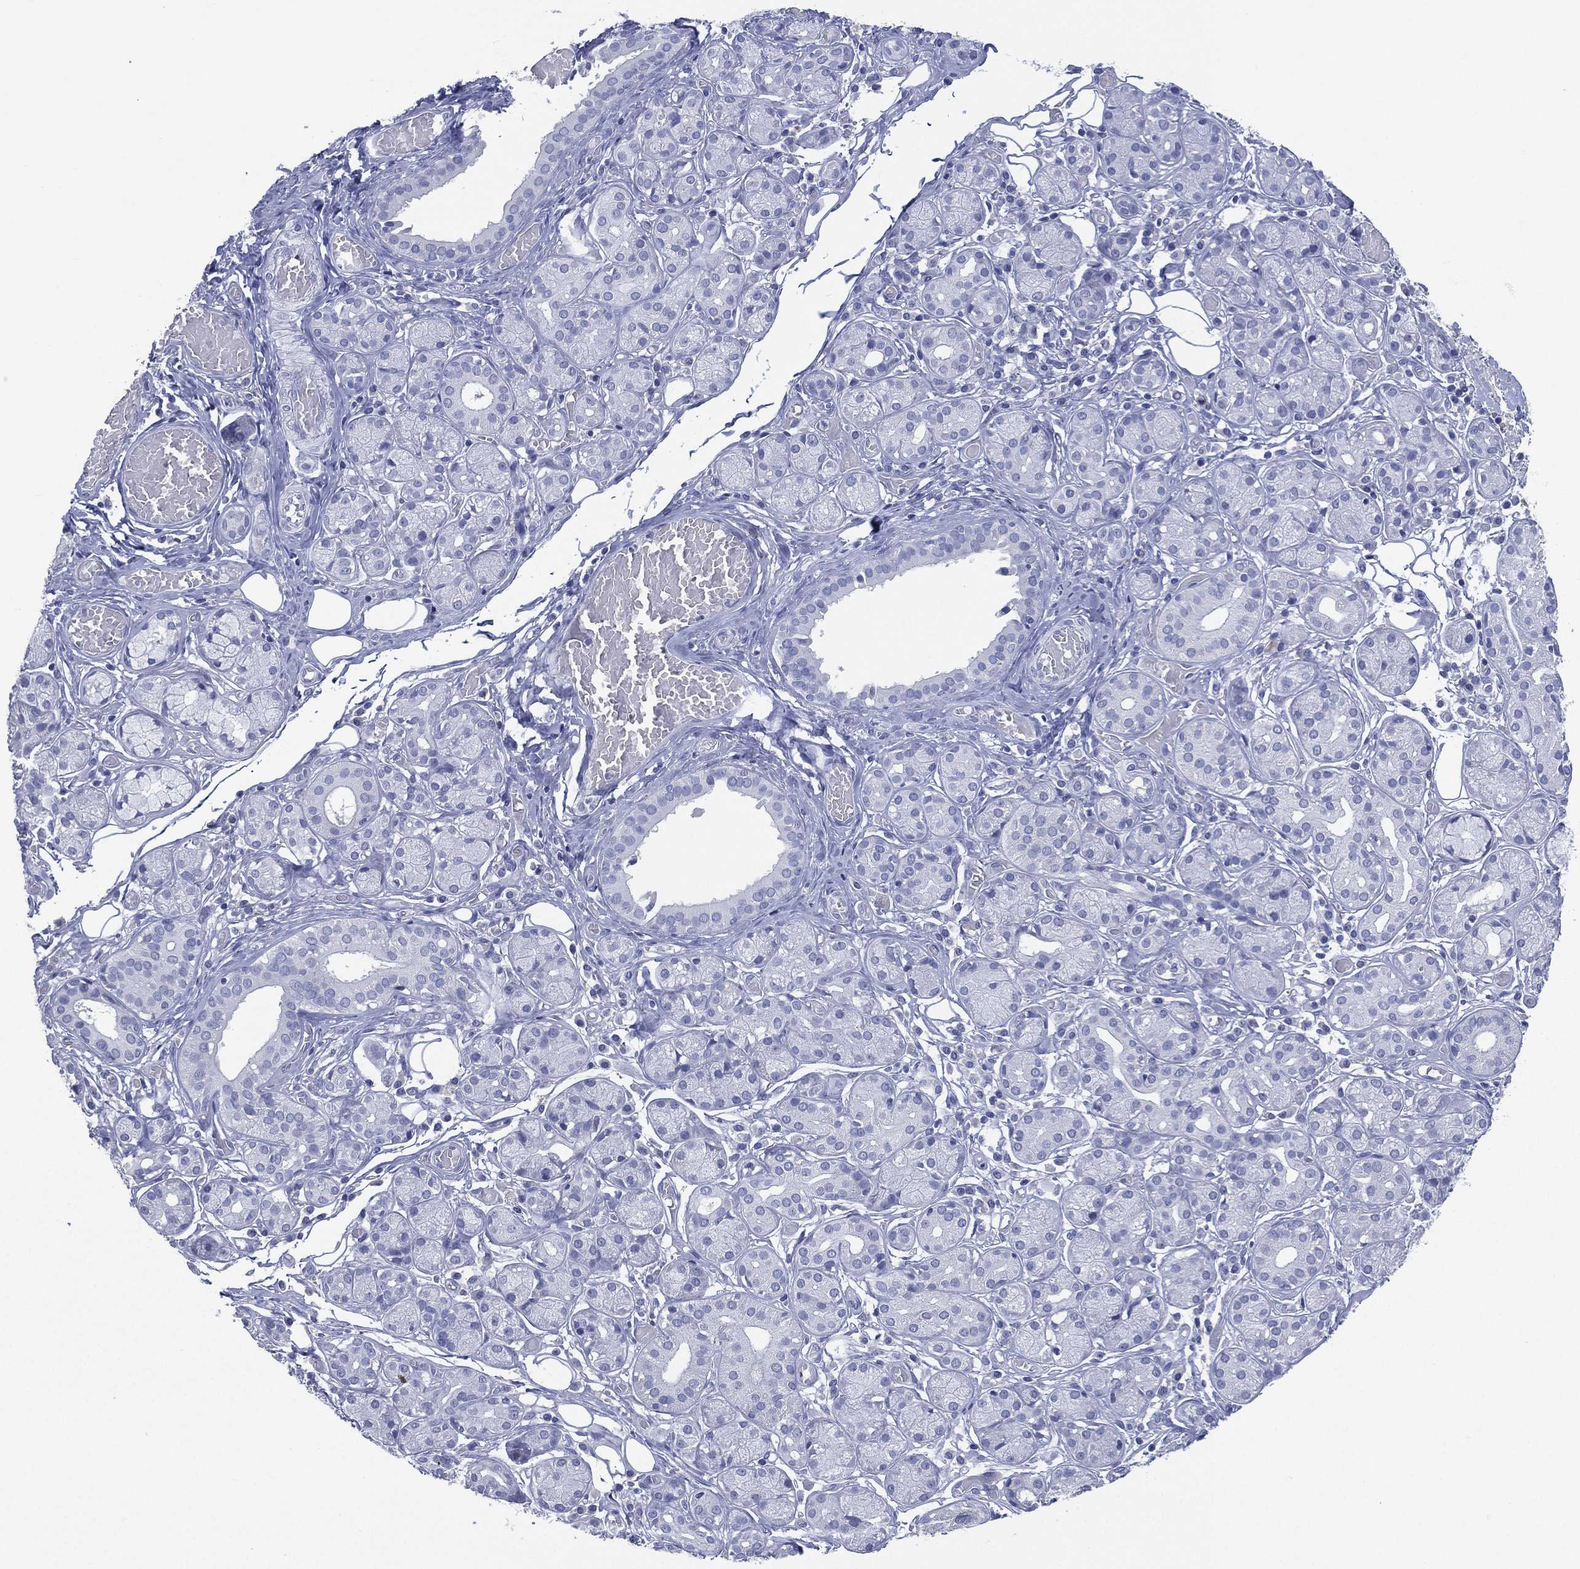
{"staining": {"intensity": "negative", "quantity": "none", "location": "none"}, "tissue": "salivary gland", "cell_type": "Glandular cells", "image_type": "normal", "snomed": [{"axis": "morphology", "description": "Normal tissue, NOS"}, {"axis": "topography", "description": "Salivary gland"}, {"axis": "topography", "description": "Peripheral nerve tissue"}], "caption": "Immunohistochemistry micrograph of benign salivary gland stained for a protein (brown), which displays no positivity in glandular cells.", "gene": "KRT35", "patient": {"sex": "male", "age": 71}}